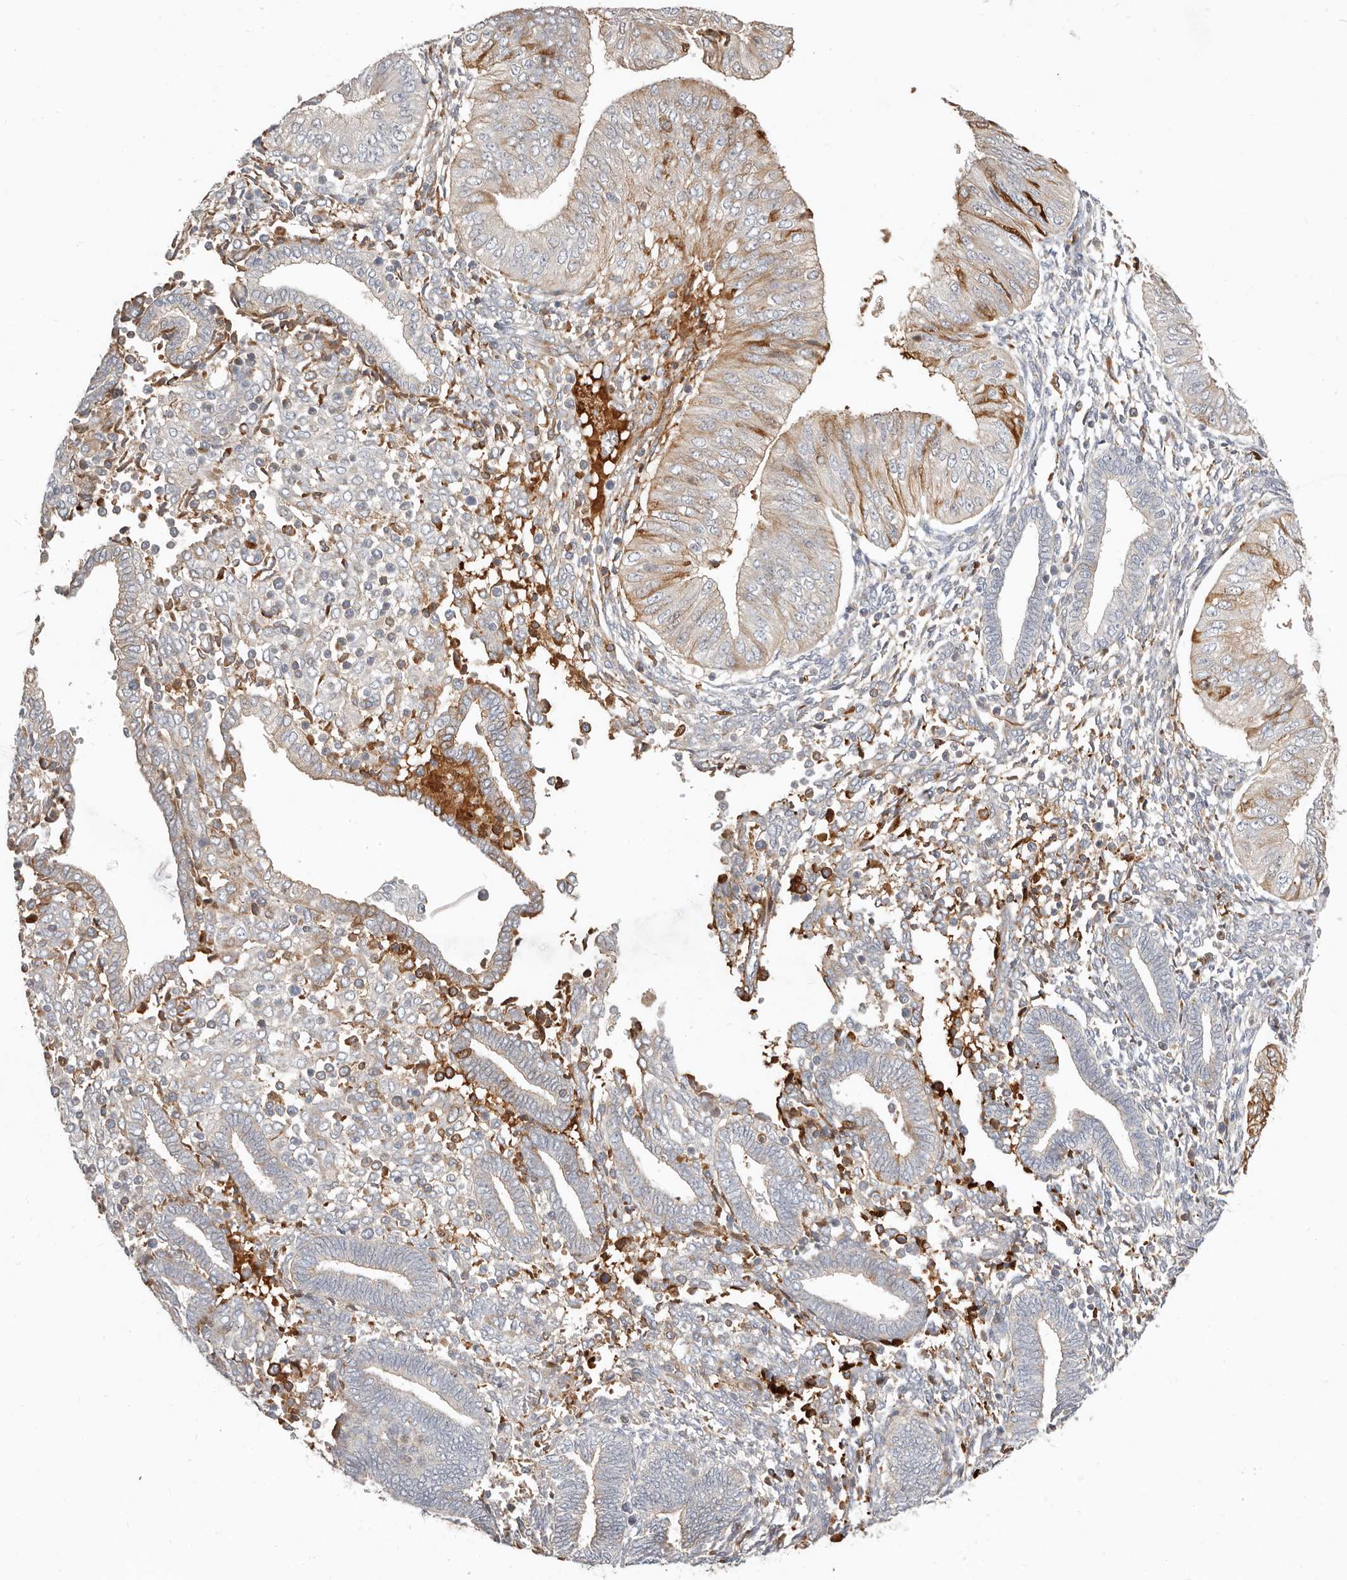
{"staining": {"intensity": "moderate", "quantity": "<25%", "location": "cytoplasmic/membranous"}, "tissue": "endometrial cancer", "cell_type": "Tumor cells", "image_type": "cancer", "snomed": [{"axis": "morphology", "description": "Normal tissue, NOS"}, {"axis": "morphology", "description": "Adenocarcinoma, NOS"}, {"axis": "topography", "description": "Endometrium"}], "caption": "Protein staining of endometrial cancer (adenocarcinoma) tissue displays moderate cytoplasmic/membranous expression in about <25% of tumor cells.", "gene": "MTFR2", "patient": {"sex": "female", "age": 53}}